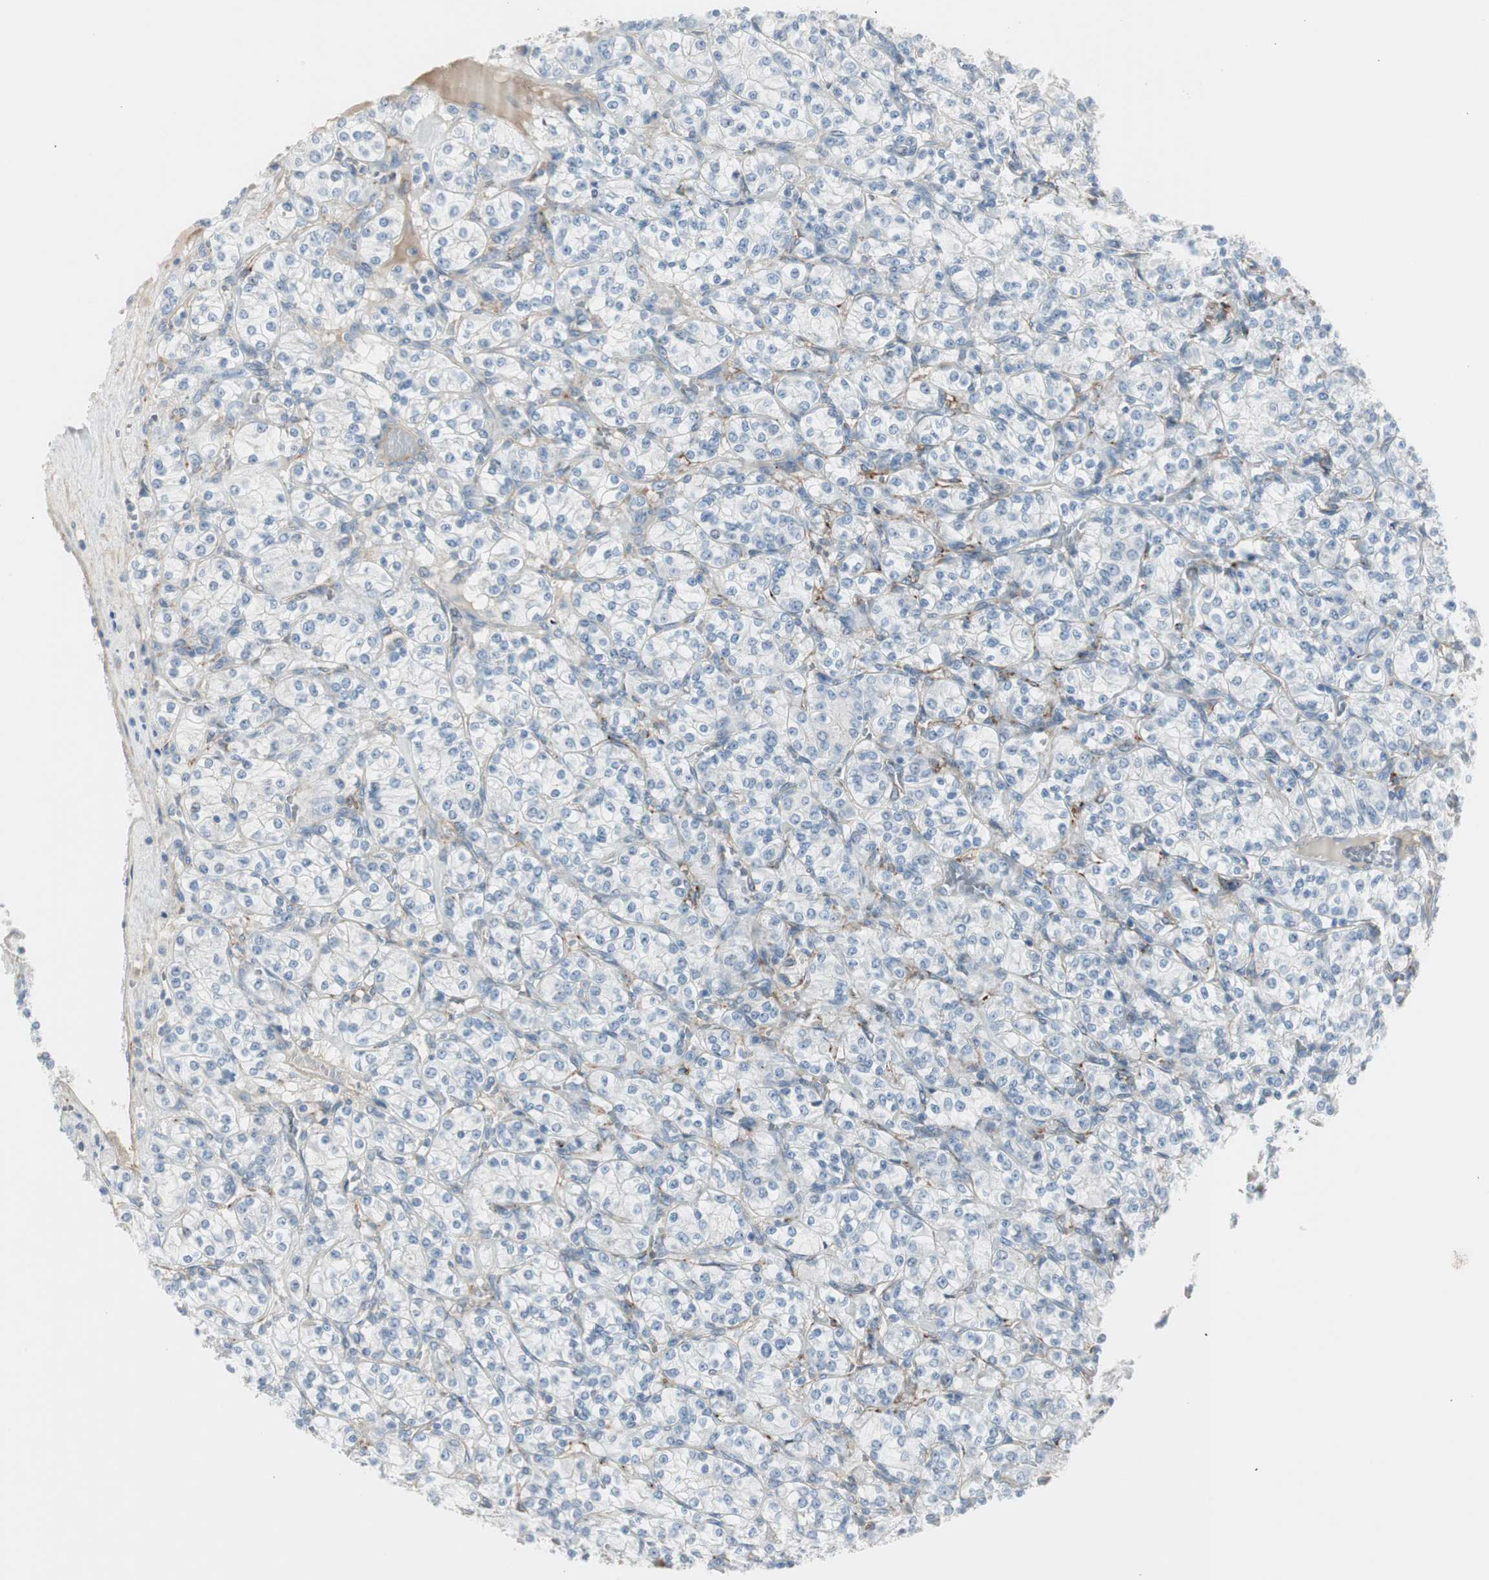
{"staining": {"intensity": "negative", "quantity": "none", "location": "none"}, "tissue": "renal cancer", "cell_type": "Tumor cells", "image_type": "cancer", "snomed": [{"axis": "morphology", "description": "Adenocarcinoma, NOS"}, {"axis": "topography", "description": "Kidney"}], "caption": "A high-resolution histopathology image shows immunohistochemistry (IHC) staining of renal cancer, which reveals no significant expression in tumor cells.", "gene": "CACNA2D1", "patient": {"sex": "male", "age": 77}}